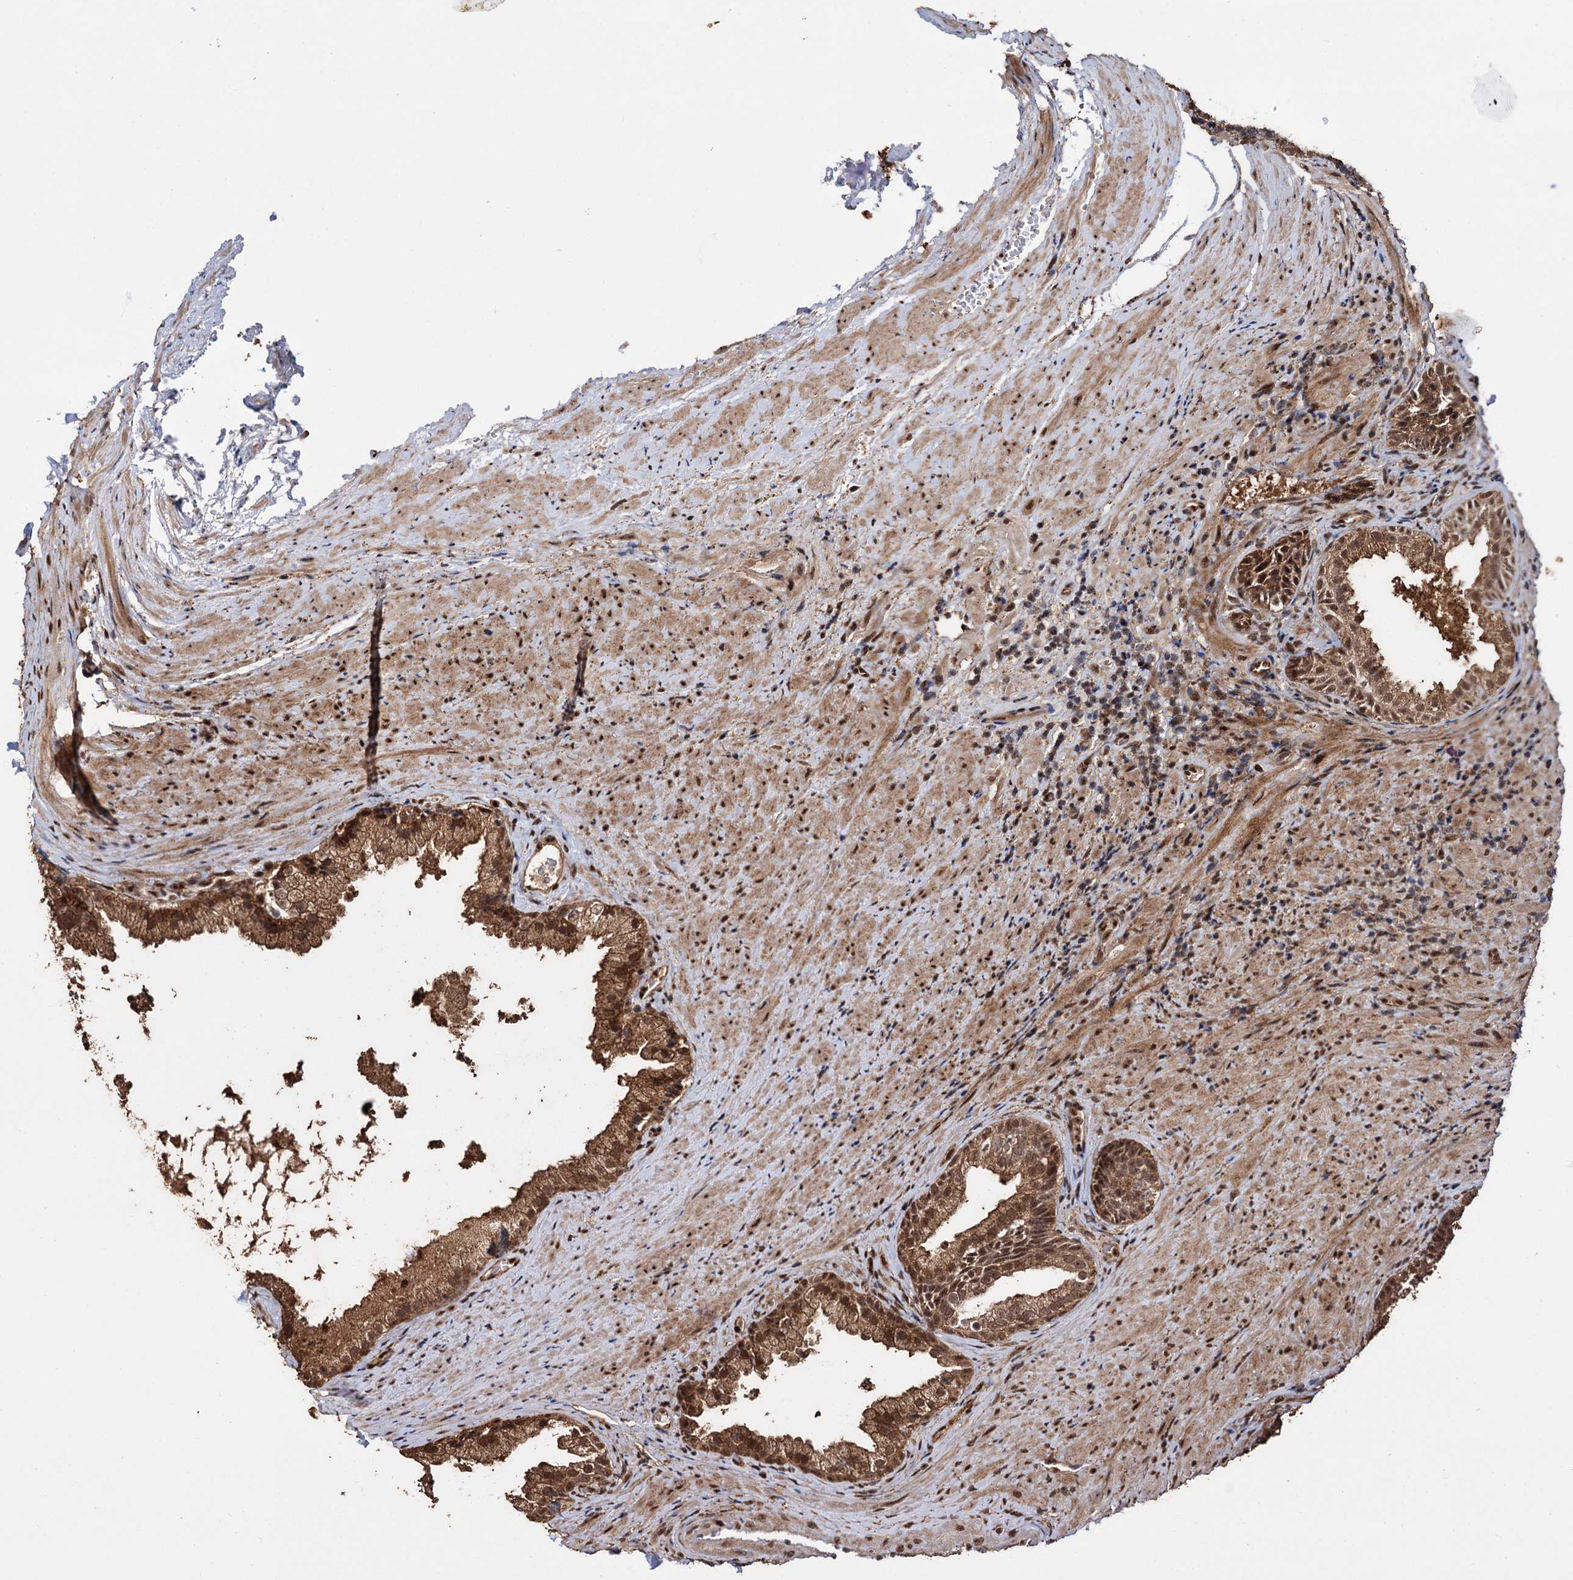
{"staining": {"intensity": "moderate", "quantity": ">75%", "location": "cytoplasmic/membranous,nuclear"}, "tissue": "prostate", "cell_type": "Glandular cells", "image_type": "normal", "snomed": [{"axis": "morphology", "description": "Normal tissue, NOS"}, {"axis": "topography", "description": "Prostate"}], "caption": "A micrograph showing moderate cytoplasmic/membranous,nuclear positivity in approximately >75% of glandular cells in unremarkable prostate, as visualized by brown immunohistochemical staining.", "gene": "PIGB", "patient": {"sex": "male", "age": 76}}